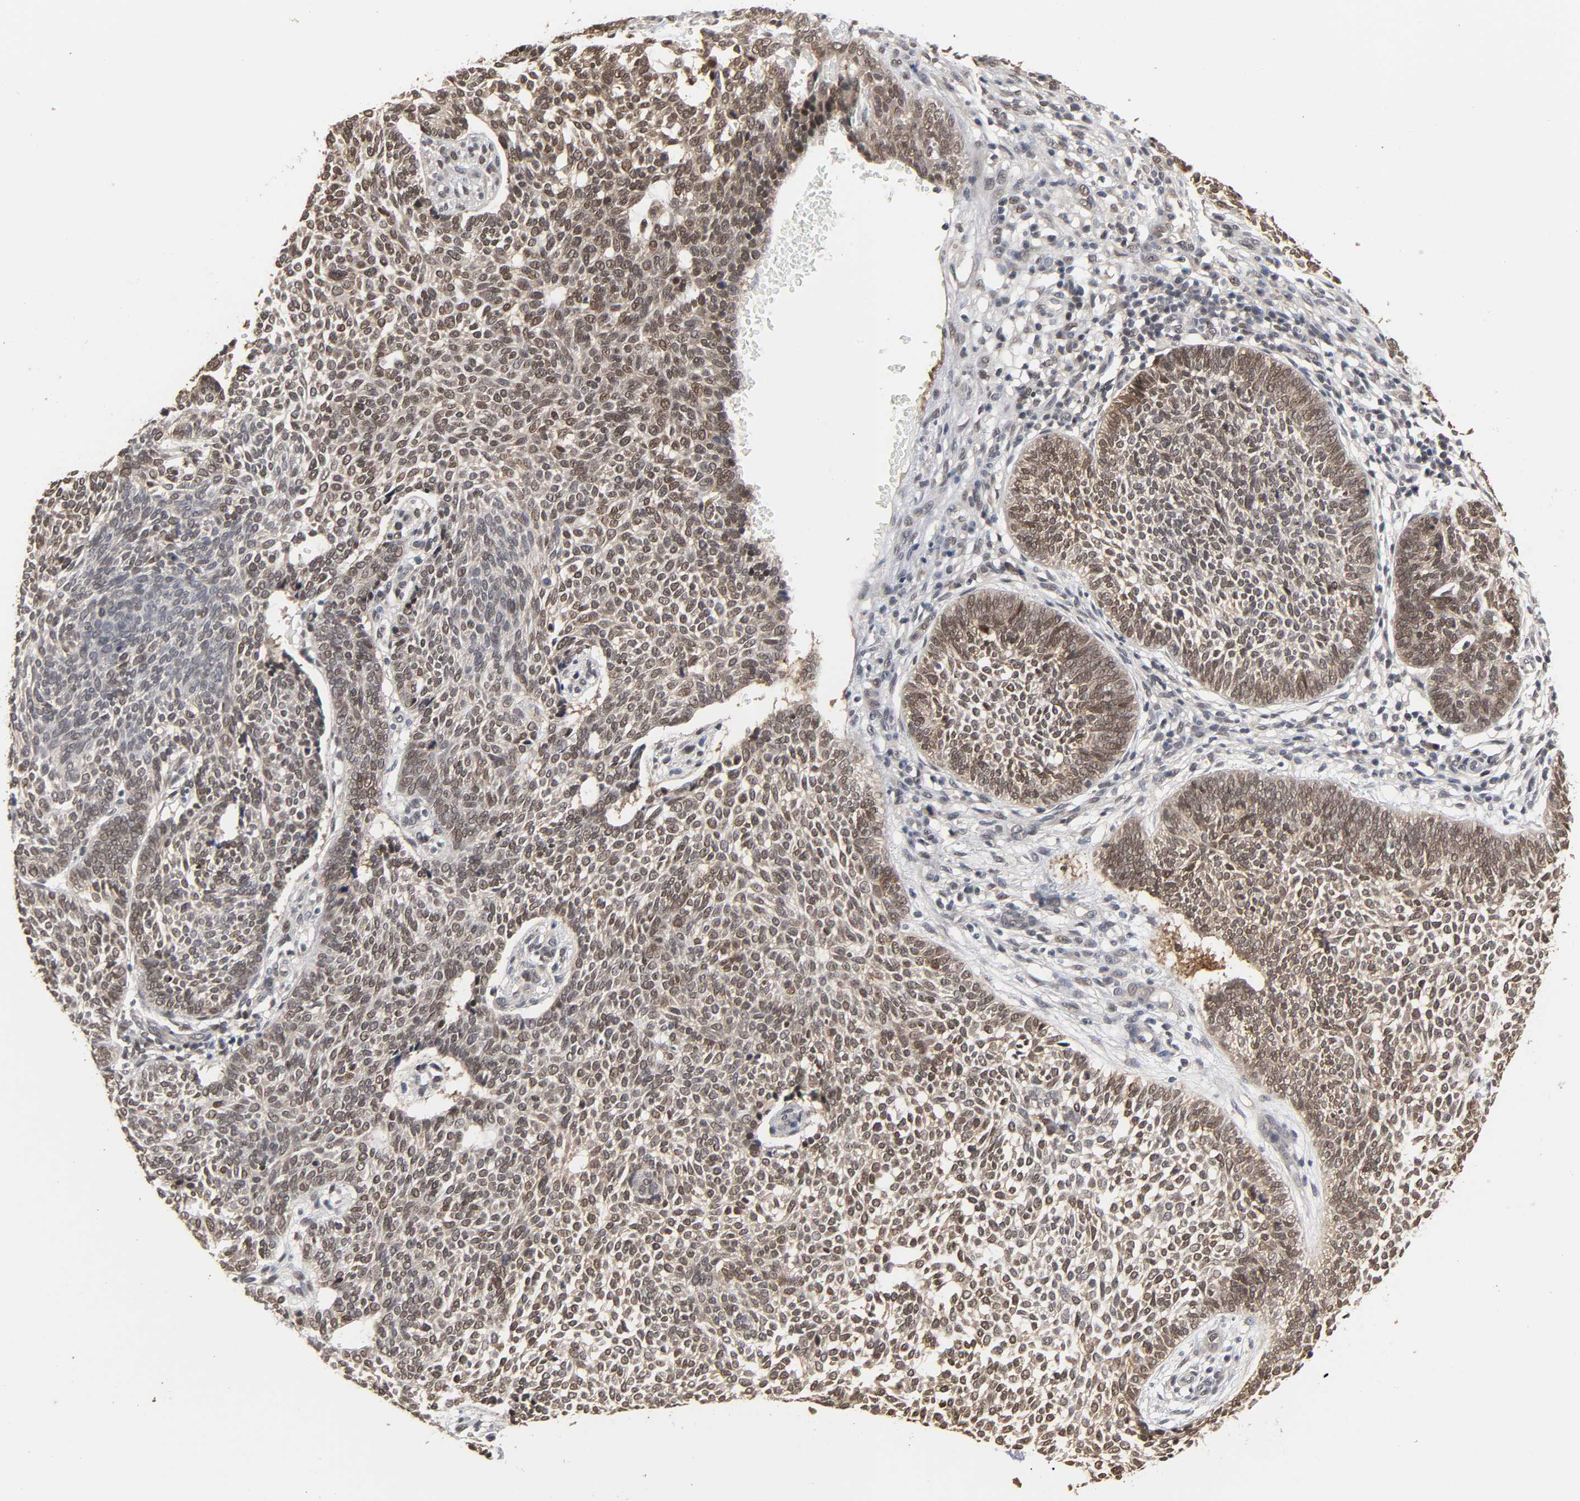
{"staining": {"intensity": "moderate", "quantity": ">75%", "location": "cytoplasmic/membranous,nuclear"}, "tissue": "skin cancer", "cell_type": "Tumor cells", "image_type": "cancer", "snomed": [{"axis": "morphology", "description": "Normal tissue, NOS"}, {"axis": "morphology", "description": "Basal cell carcinoma"}, {"axis": "topography", "description": "Skin"}], "caption": "Immunohistochemical staining of human skin cancer displays medium levels of moderate cytoplasmic/membranous and nuclear expression in about >75% of tumor cells.", "gene": "HTR1E", "patient": {"sex": "male", "age": 87}}